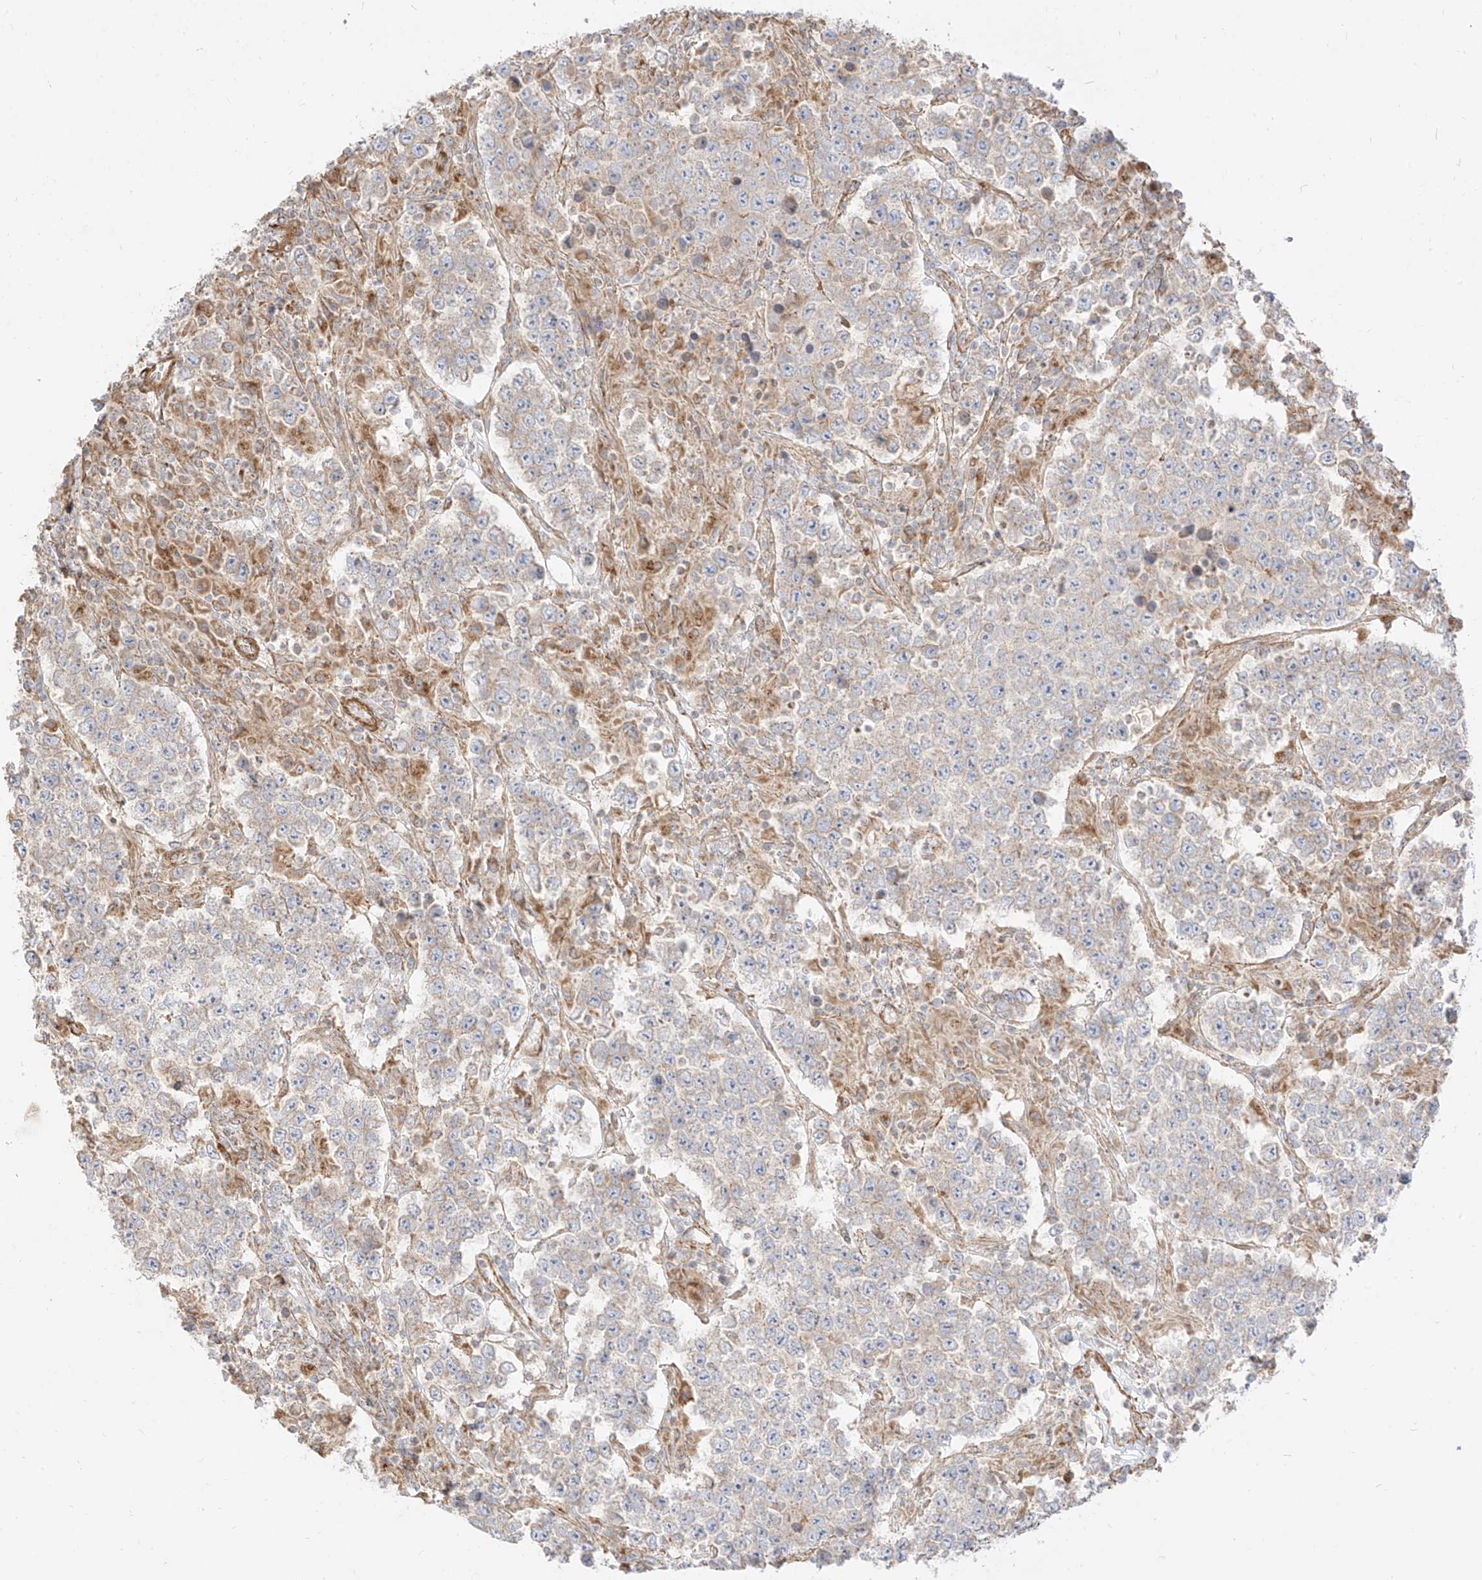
{"staining": {"intensity": "negative", "quantity": "none", "location": "none"}, "tissue": "testis cancer", "cell_type": "Tumor cells", "image_type": "cancer", "snomed": [{"axis": "morphology", "description": "Normal tissue, NOS"}, {"axis": "morphology", "description": "Urothelial carcinoma, High grade"}, {"axis": "morphology", "description": "Seminoma, NOS"}, {"axis": "morphology", "description": "Carcinoma, Embryonal, NOS"}, {"axis": "topography", "description": "Urinary bladder"}, {"axis": "topography", "description": "Testis"}], "caption": "This is a image of immunohistochemistry staining of testis cancer (embryonal carcinoma), which shows no staining in tumor cells.", "gene": "PLCL1", "patient": {"sex": "male", "age": 41}}